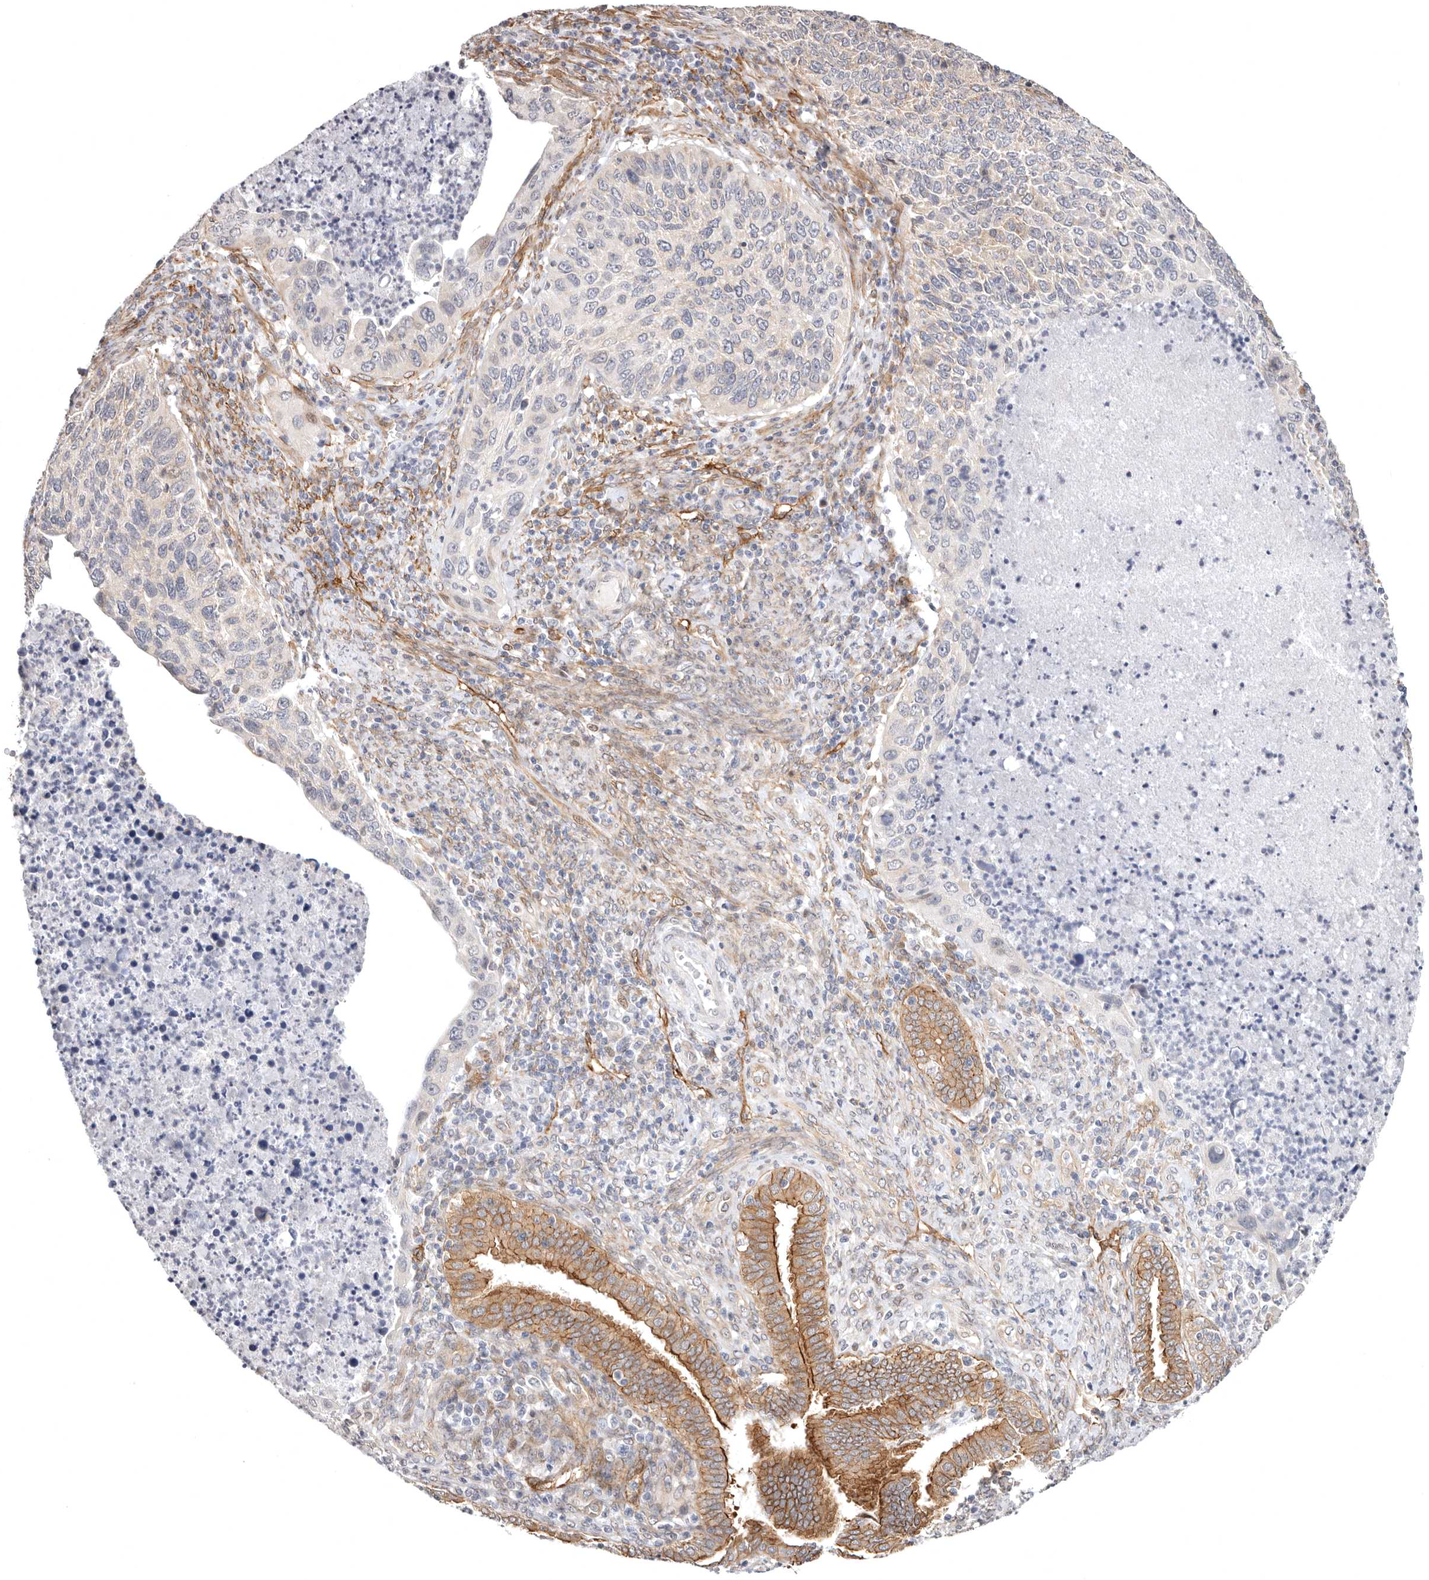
{"staining": {"intensity": "weak", "quantity": "<25%", "location": "cytoplasmic/membranous"}, "tissue": "cervical cancer", "cell_type": "Tumor cells", "image_type": "cancer", "snomed": [{"axis": "morphology", "description": "Squamous cell carcinoma, NOS"}, {"axis": "topography", "description": "Cervix"}], "caption": "Immunohistochemistry of cervical squamous cell carcinoma displays no positivity in tumor cells.", "gene": "SZT2", "patient": {"sex": "female", "age": 38}}